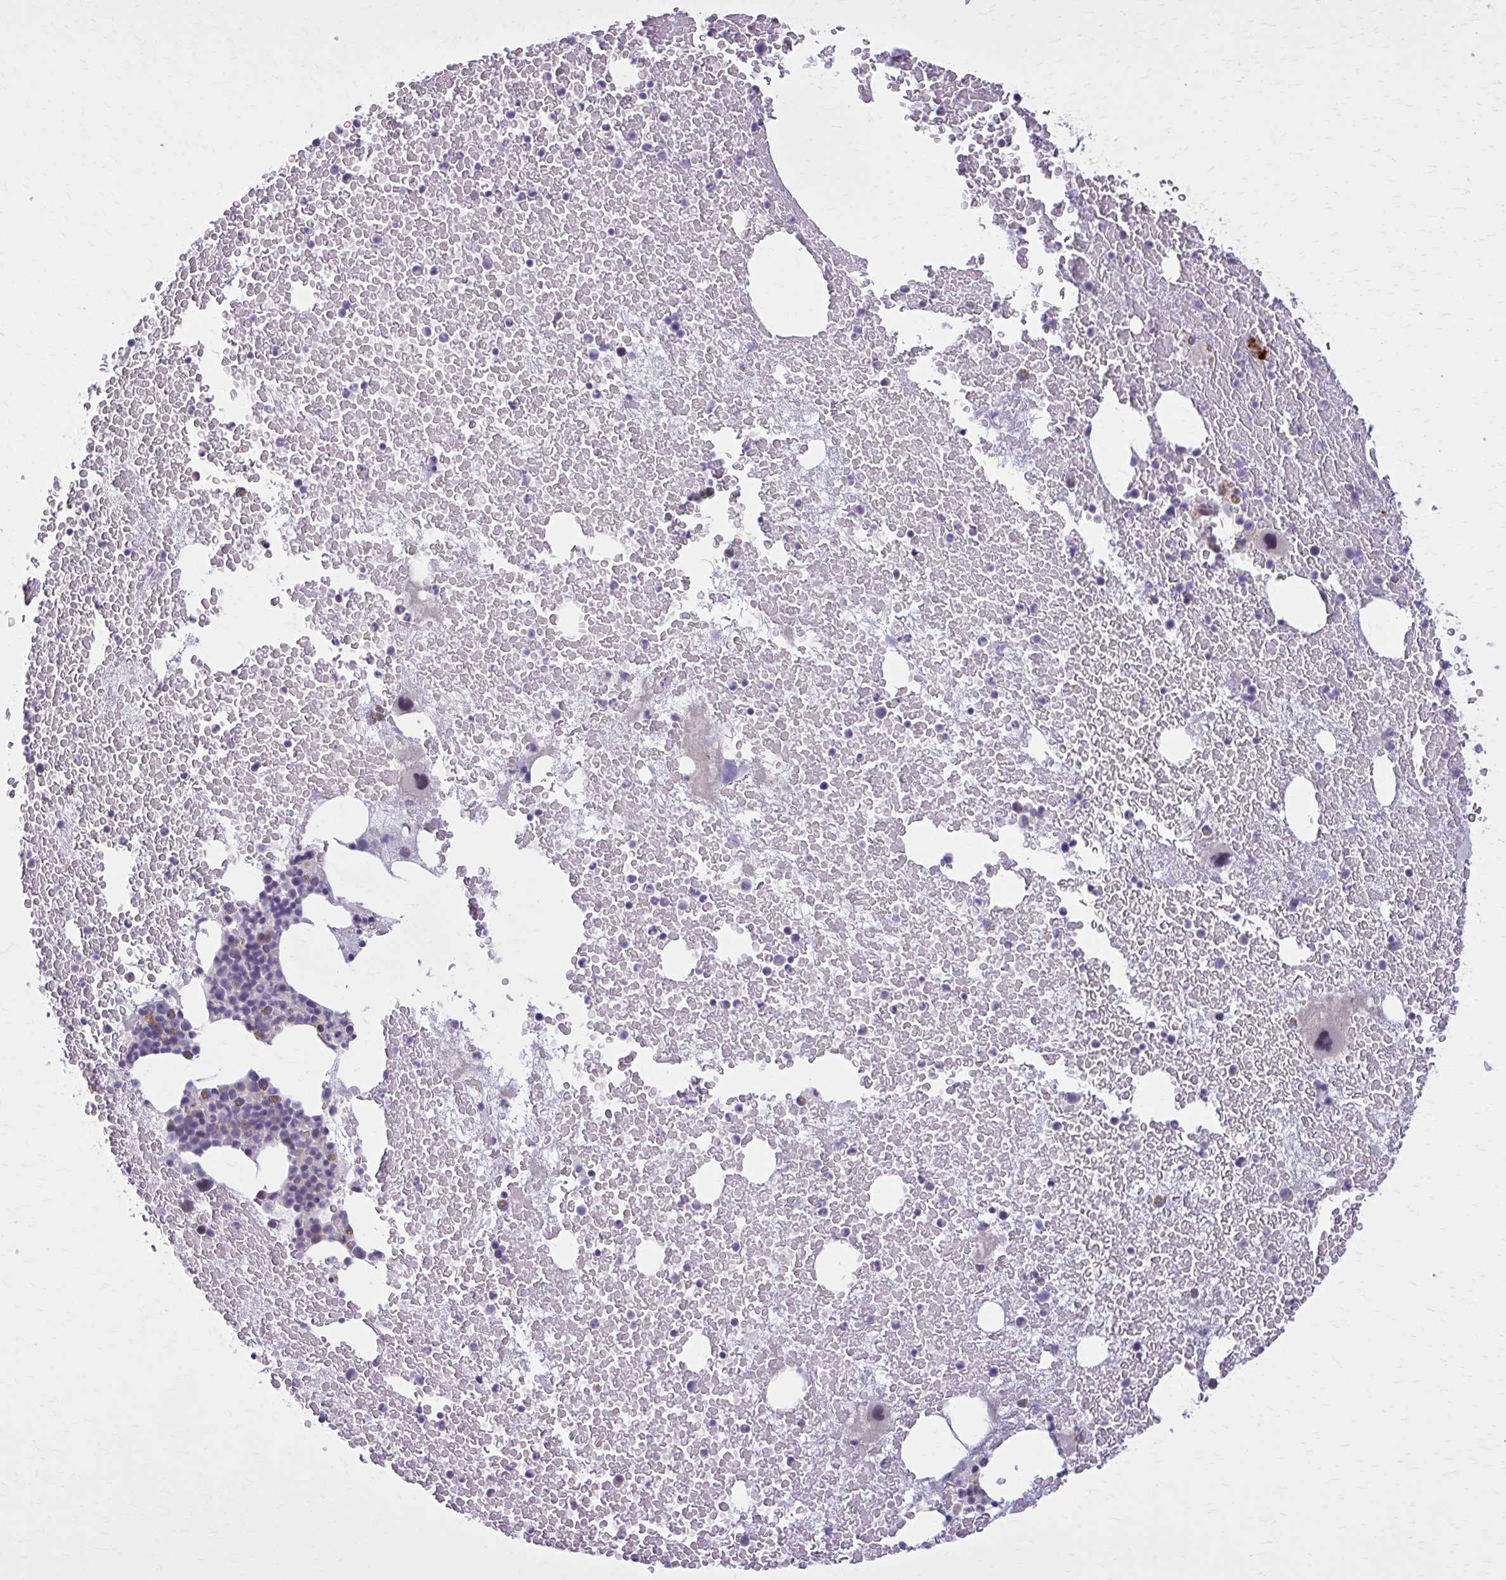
{"staining": {"intensity": "negative", "quantity": "none", "location": "none"}, "tissue": "bone marrow", "cell_type": "Hematopoietic cells", "image_type": "normal", "snomed": [{"axis": "morphology", "description": "Normal tissue, NOS"}, {"axis": "topography", "description": "Bone marrow"}], "caption": "This image is of unremarkable bone marrow stained with immunohistochemistry (IHC) to label a protein in brown with the nuclei are counter-stained blue. There is no positivity in hematopoietic cells.", "gene": "NUMBL", "patient": {"sex": "female", "age": 73}}